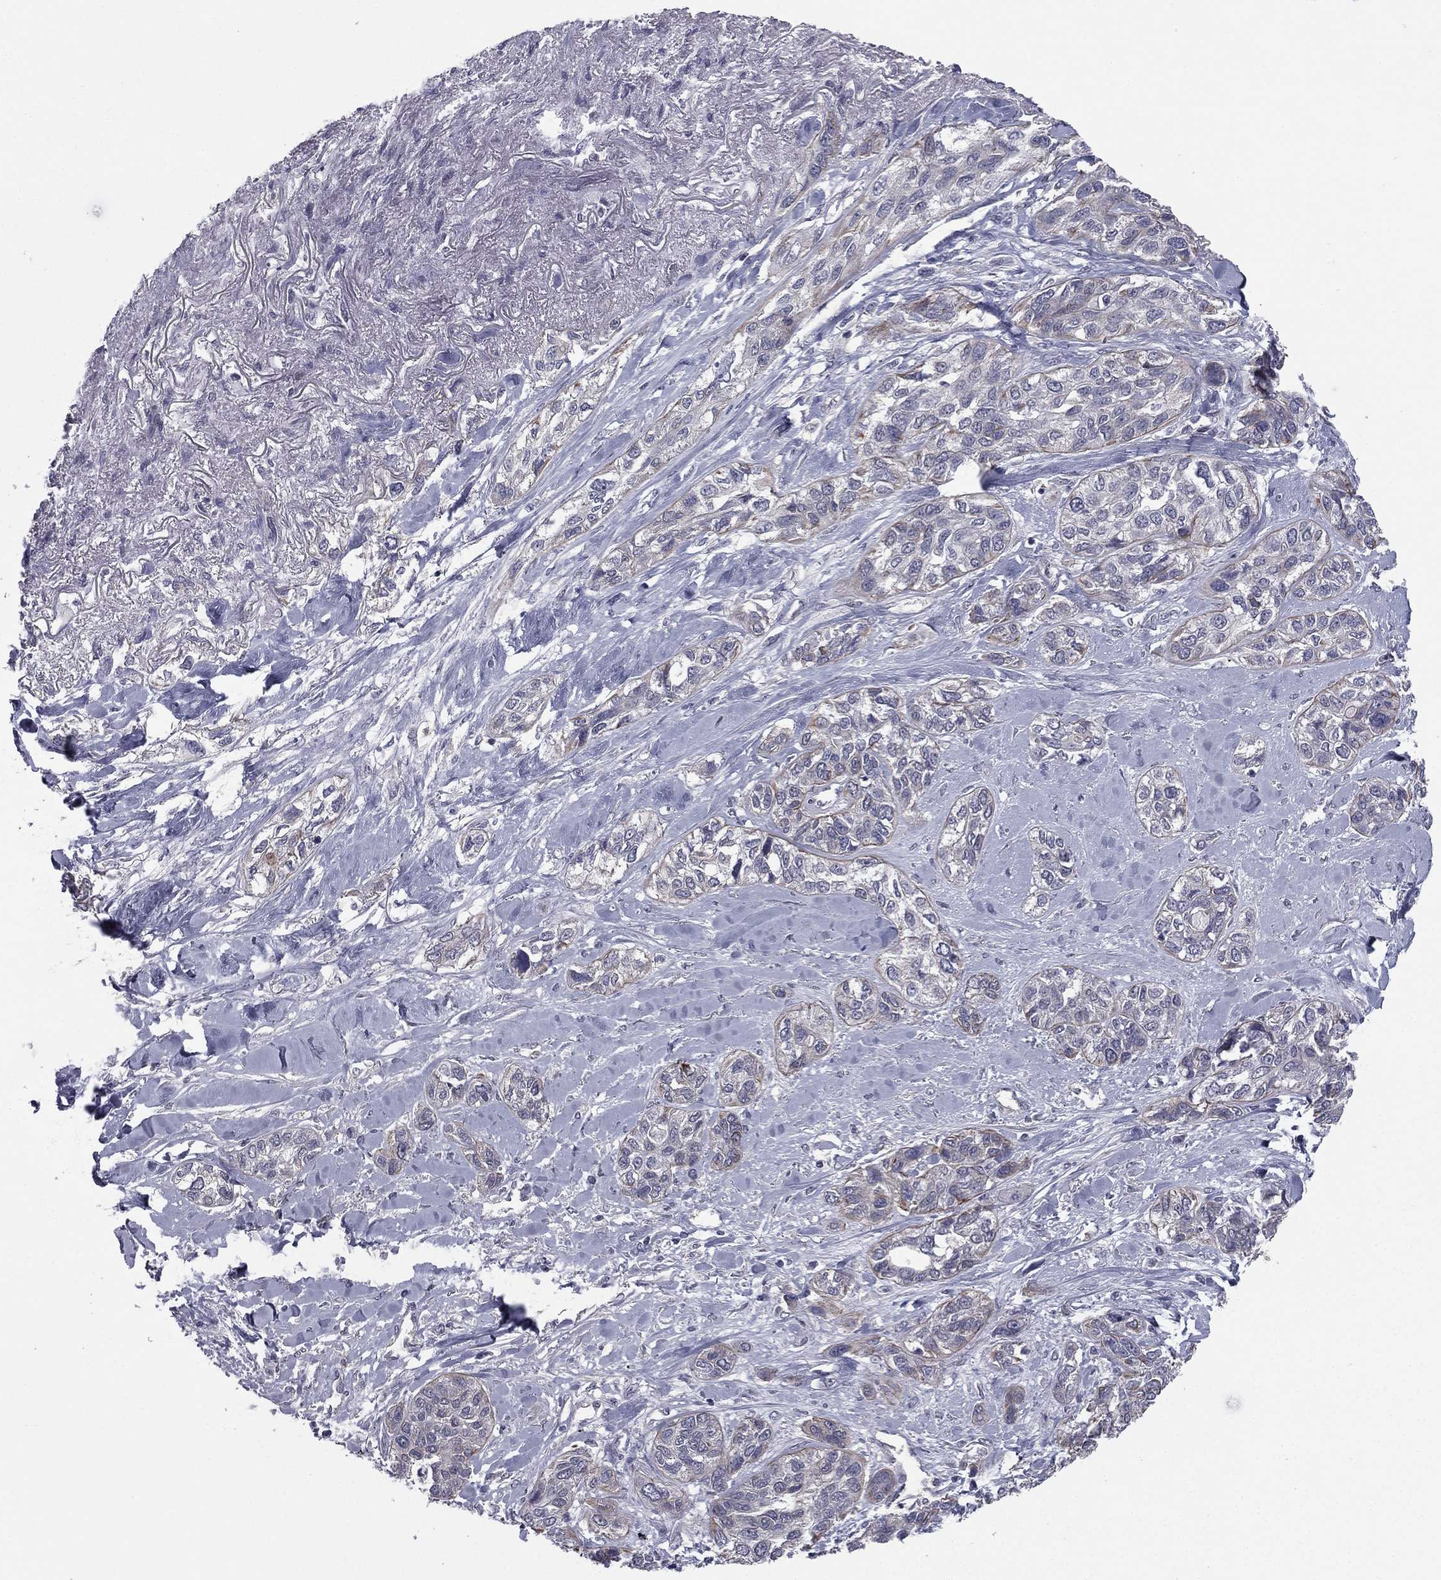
{"staining": {"intensity": "negative", "quantity": "none", "location": "none"}, "tissue": "lung cancer", "cell_type": "Tumor cells", "image_type": "cancer", "snomed": [{"axis": "morphology", "description": "Squamous cell carcinoma, NOS"}, {"axis": "topography", "description": "Lung"}], "caption": "Immunohistochemistry (IHC) photomicrograph of neoplastic tissue: lung cancer (squamous cell carcinoma) stained with DAB exhibits no significant protein expression in tumor cells.", "gene": "ACTRT2", "patient": {"sex": "female", "age": 70}}